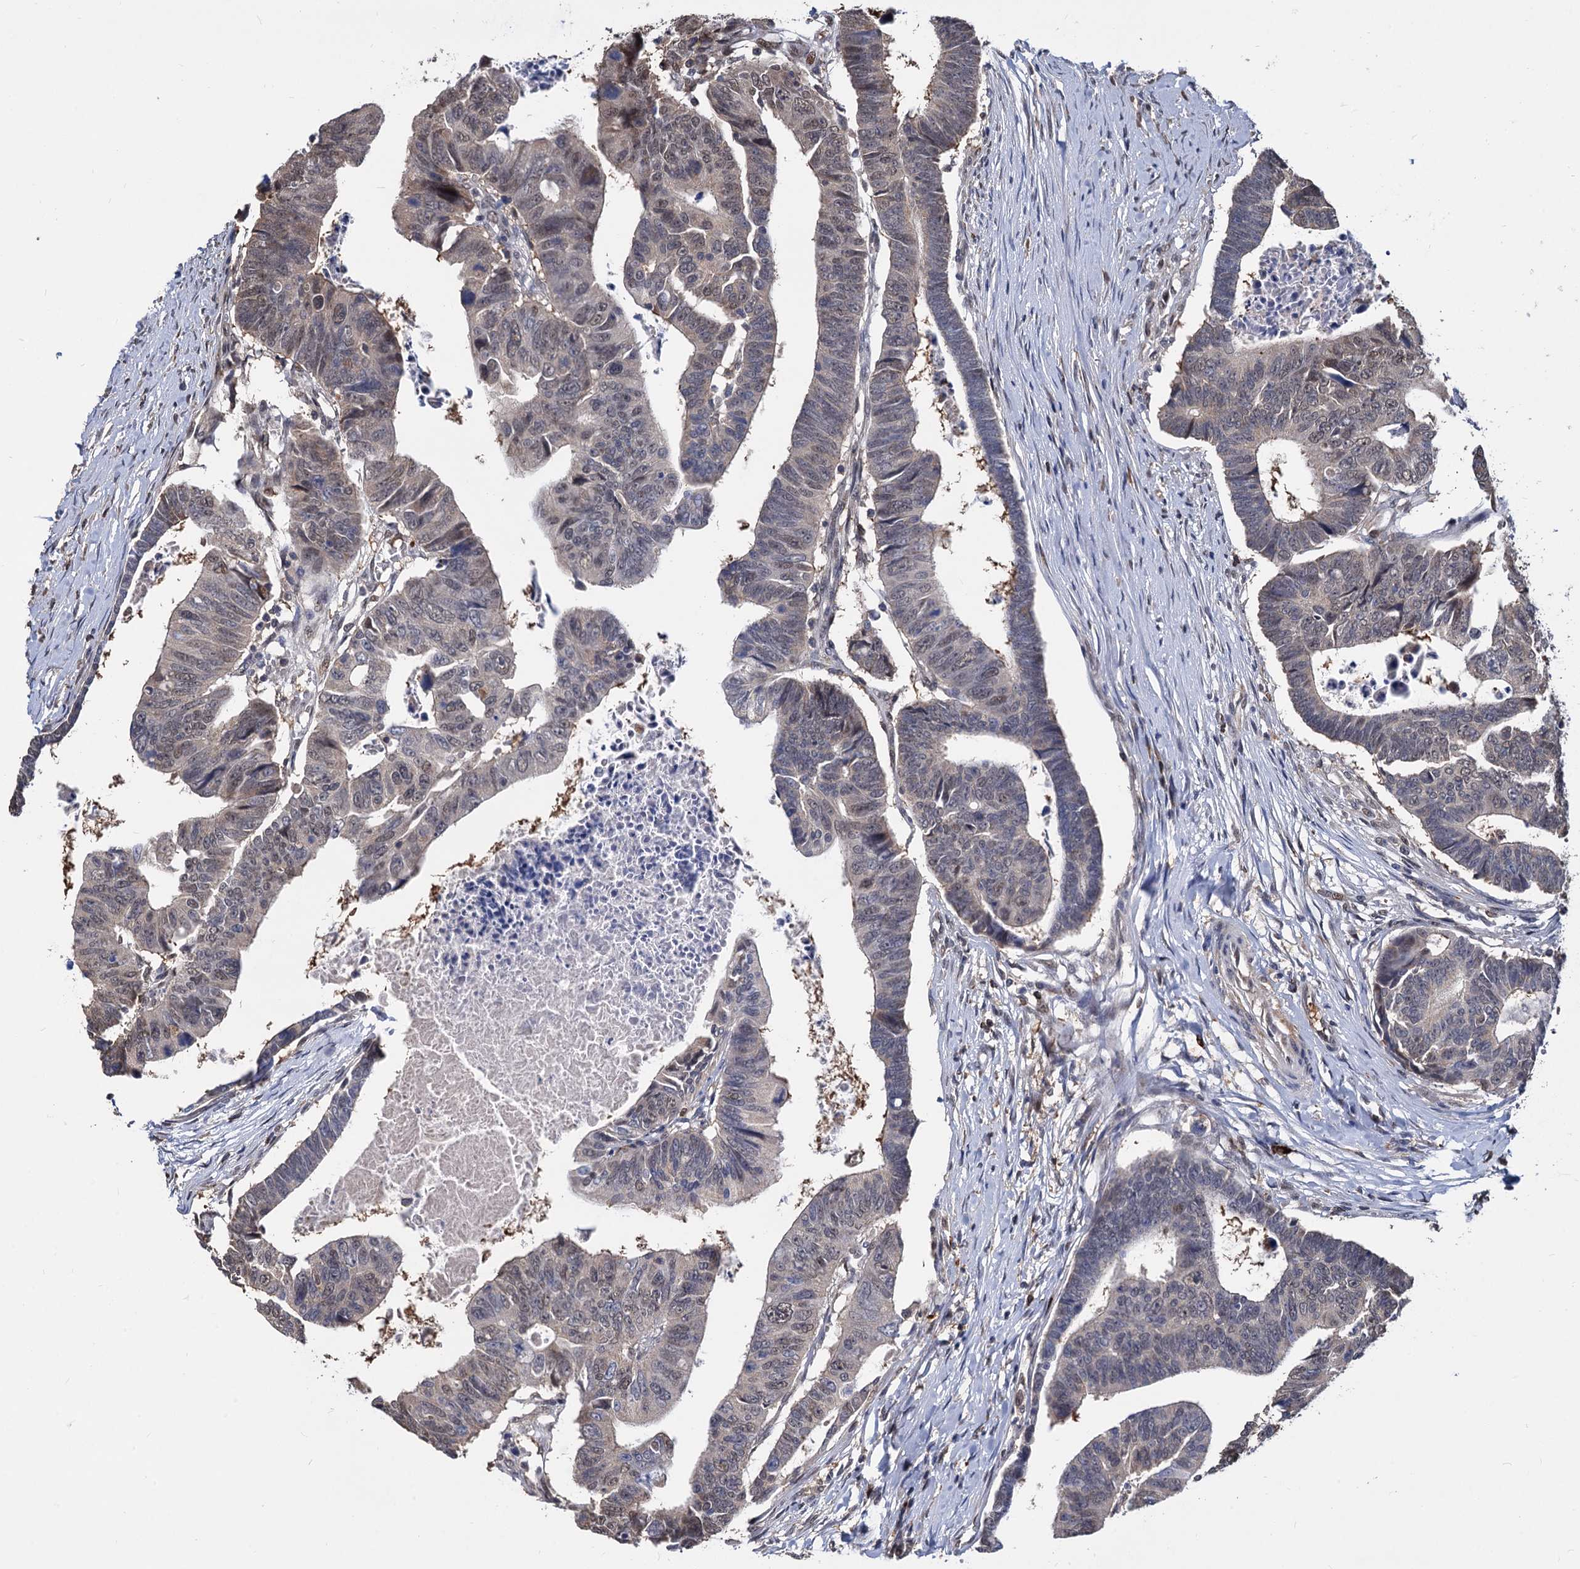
{"staining": {"intensity": "weak", "quantity": "25%-75%", "location": "nuclear"}, "tissue": "colorectal cancer", "cell_type": "Tumor cells", "image_type": "cancer", "snomed": [{"axis": "morphology", "description": "Adenocarcinoma, NOS"}, {"axis": "topography", "description": "Rectum"}], "caption": "IHC photomicrograph of colorectal cancer (adenocarcinoma) stained for a protein (brown), which demonstrates low levels of weak nuclear staining in about 25%-75% of tumor cells.", "gene": "PSMD4", "patient": {"sex": "female", "age": 65}}